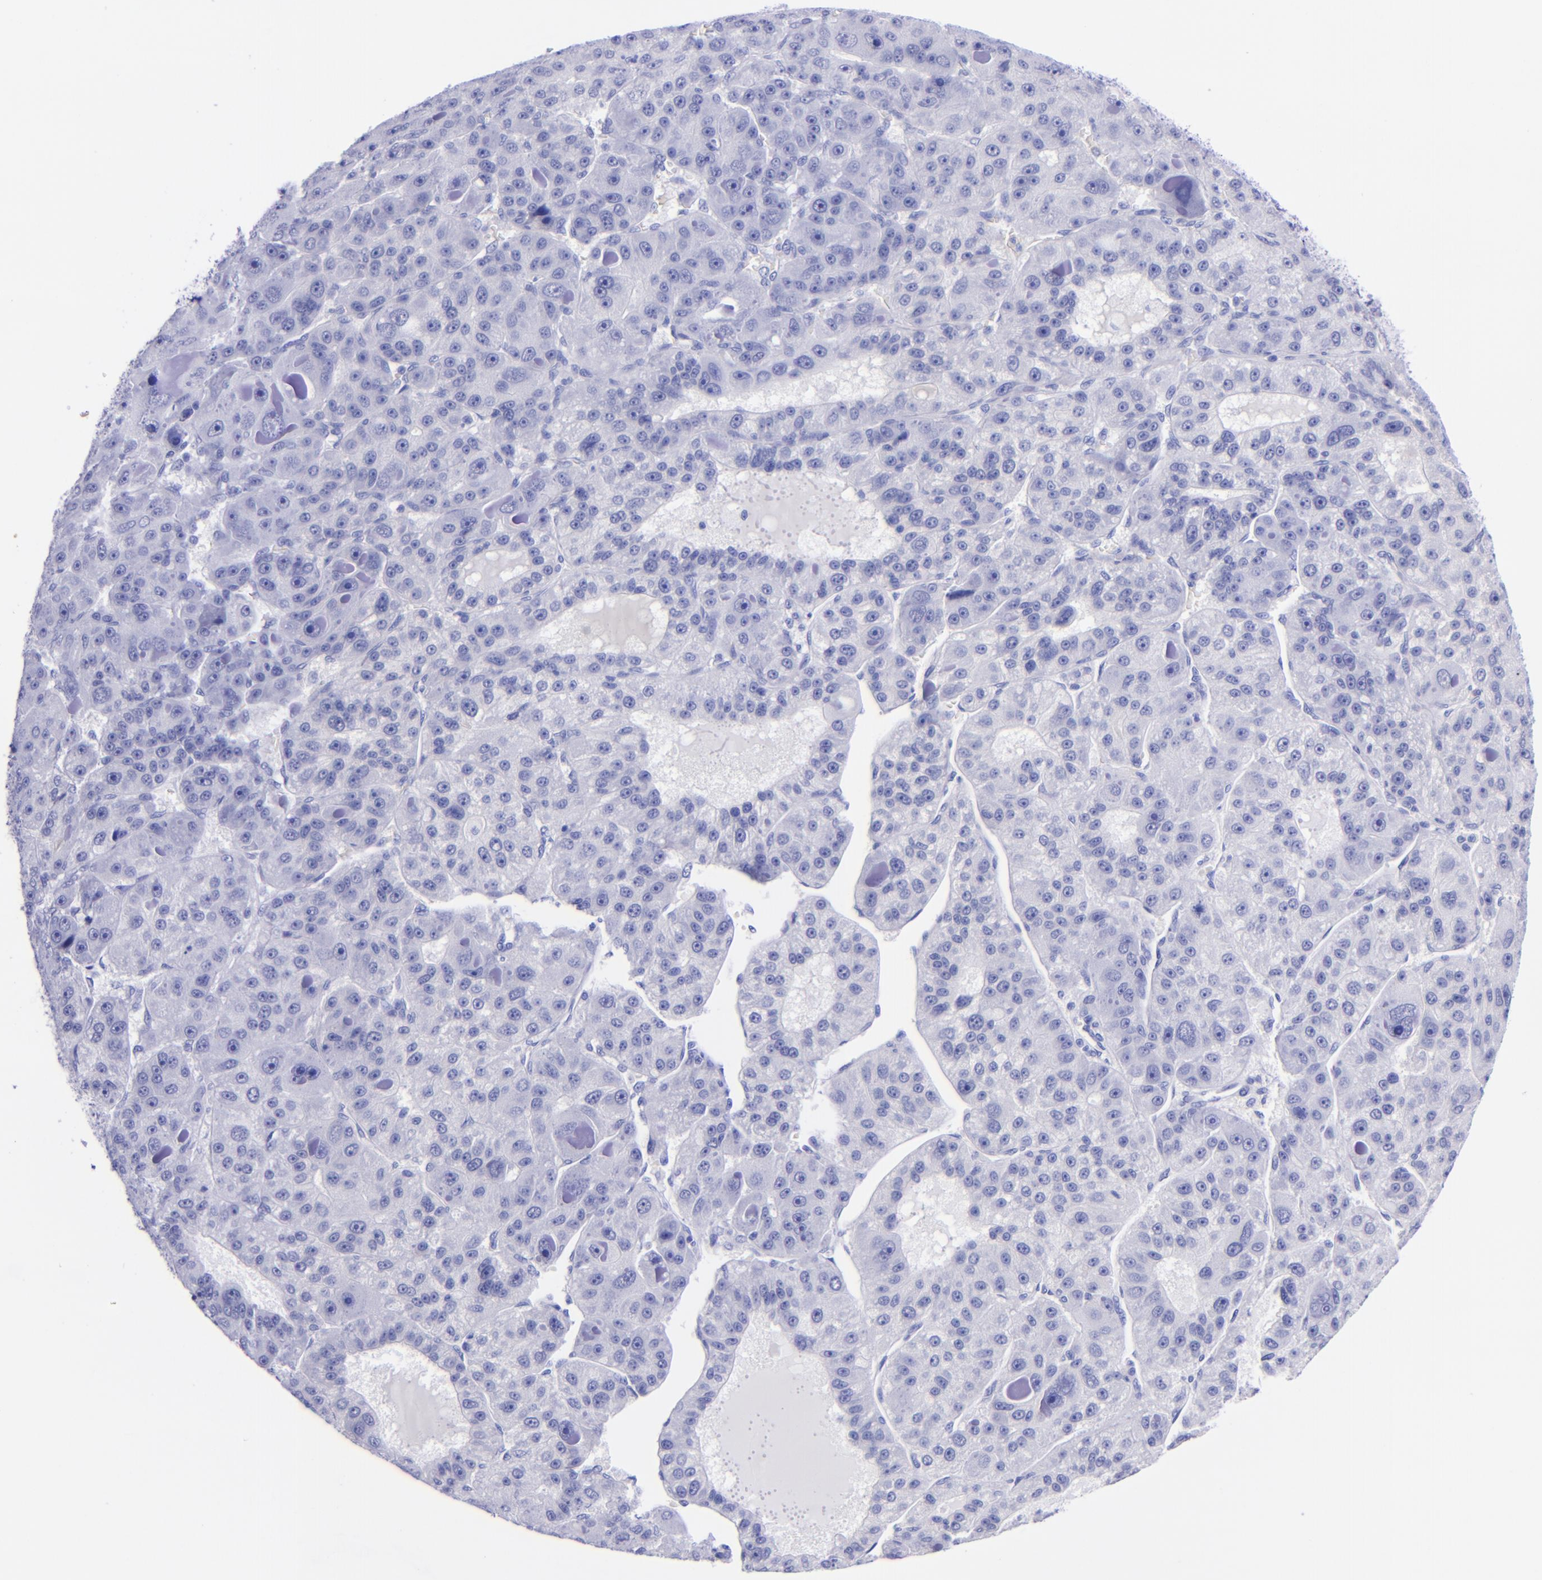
{"staining": {"intensity": "negative", "quantity": "none", "location": "none"}, "tissue": "liver cancer", "cell_type": "Tumor cells", "image_type": "cancer", "snomed": [{"axis": "morphology", "description": "Carcinoma, Hepatocellular, NOS"}, {"axis": "topography", "description": "Liver"}], "caption": "Tumor cells show no significant staining in hepatocellular carcinoma (liver). (Brightfield microscopy of DAB (3,3'-diaminobenzidine) immunohistochemistry (IHC) at high magnification).", "gene": "LAG3", "patient": {"sex": "male", "age": 76}}